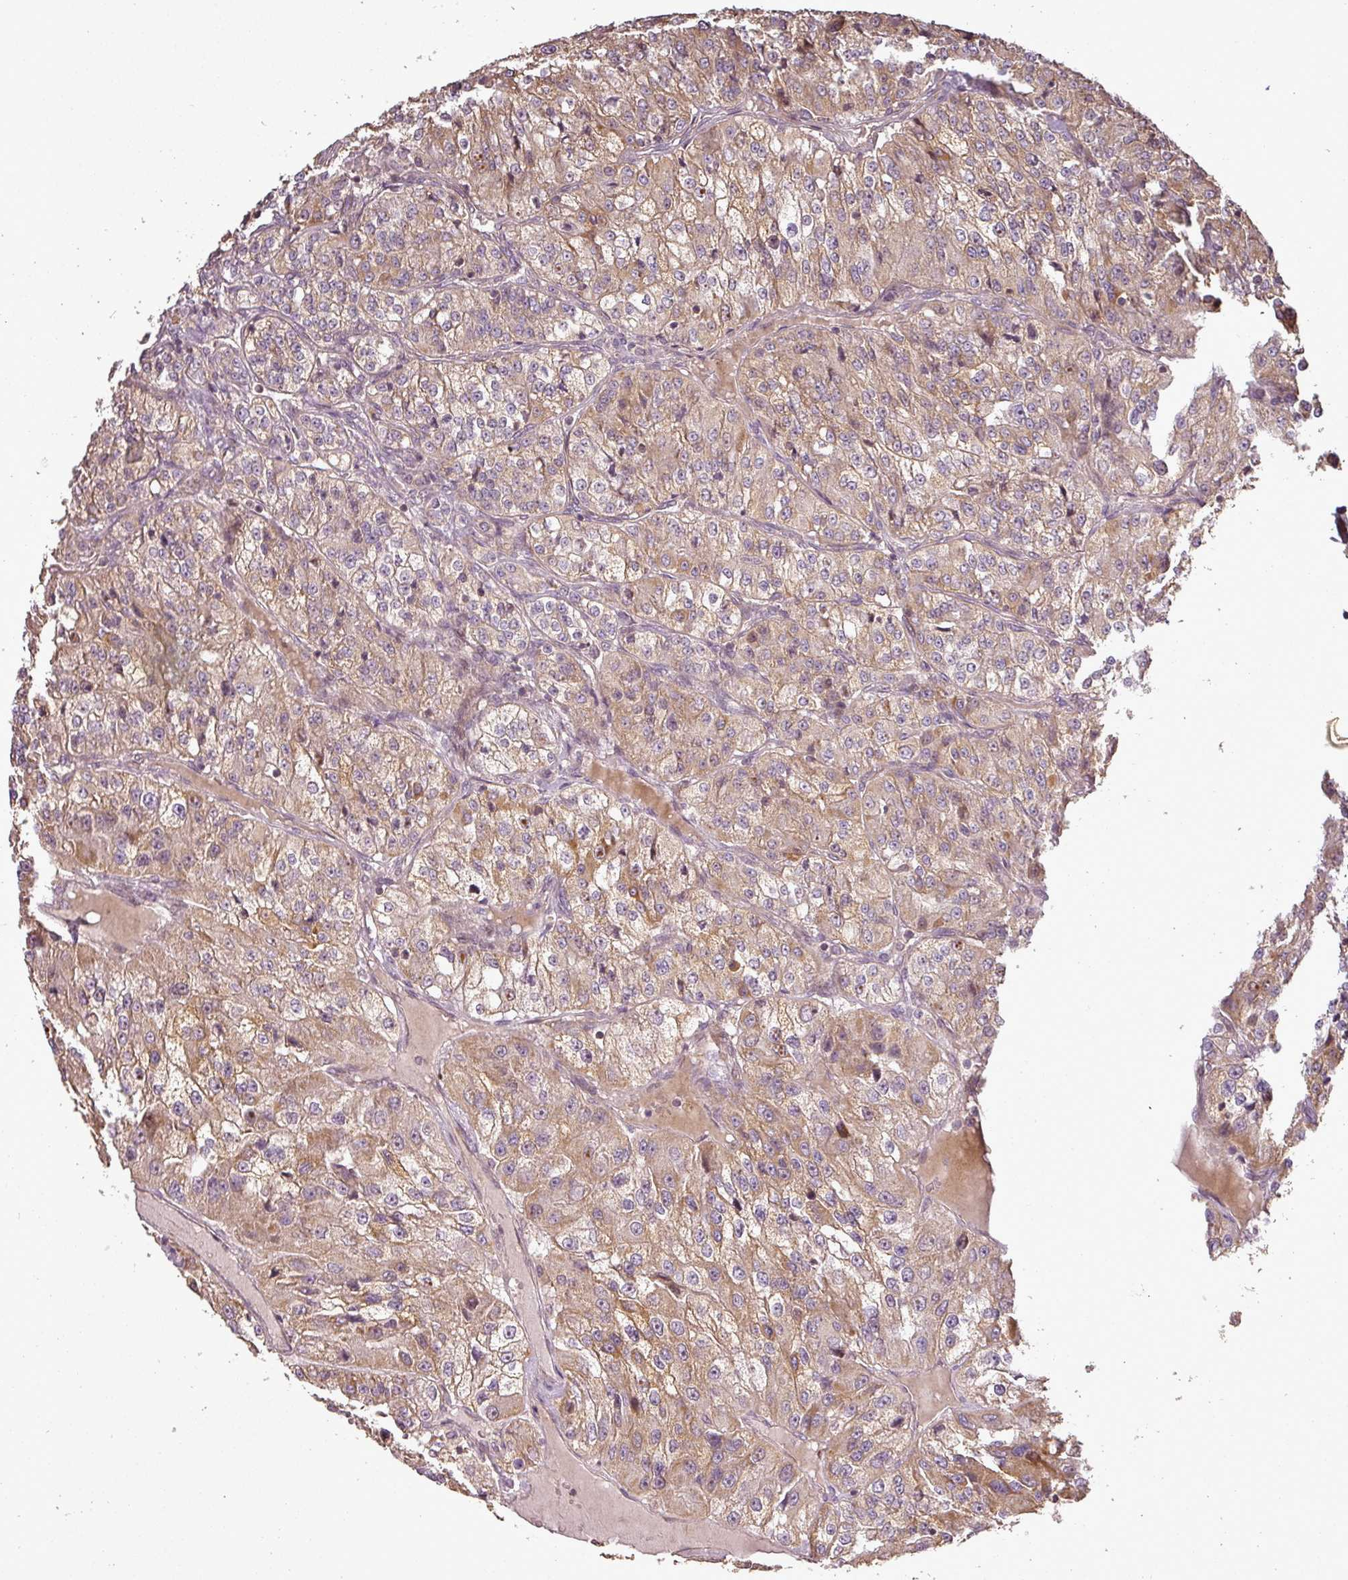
{"staining": {"intensity": "moderate", "quantity": "25%-75%", "location": "cytoplasmic/membranous"}, "tissue": "renal cancer", "cell_type": "Tumor cells", "image_type": "cancer", "snomed": [{"axis": "morphology", "description": "Adenocarcinoma, NOS"}, {"axis": "topography", "description": "Kidney"}], "caption": "The immunohistochemical stain shows moderate cytoplasmic/membranous positivity in tumor cells of renal cancer (adenocarcinoma) tissue.", "gene": "FAIM", "patient": {"sex": "female", "age": 63}}